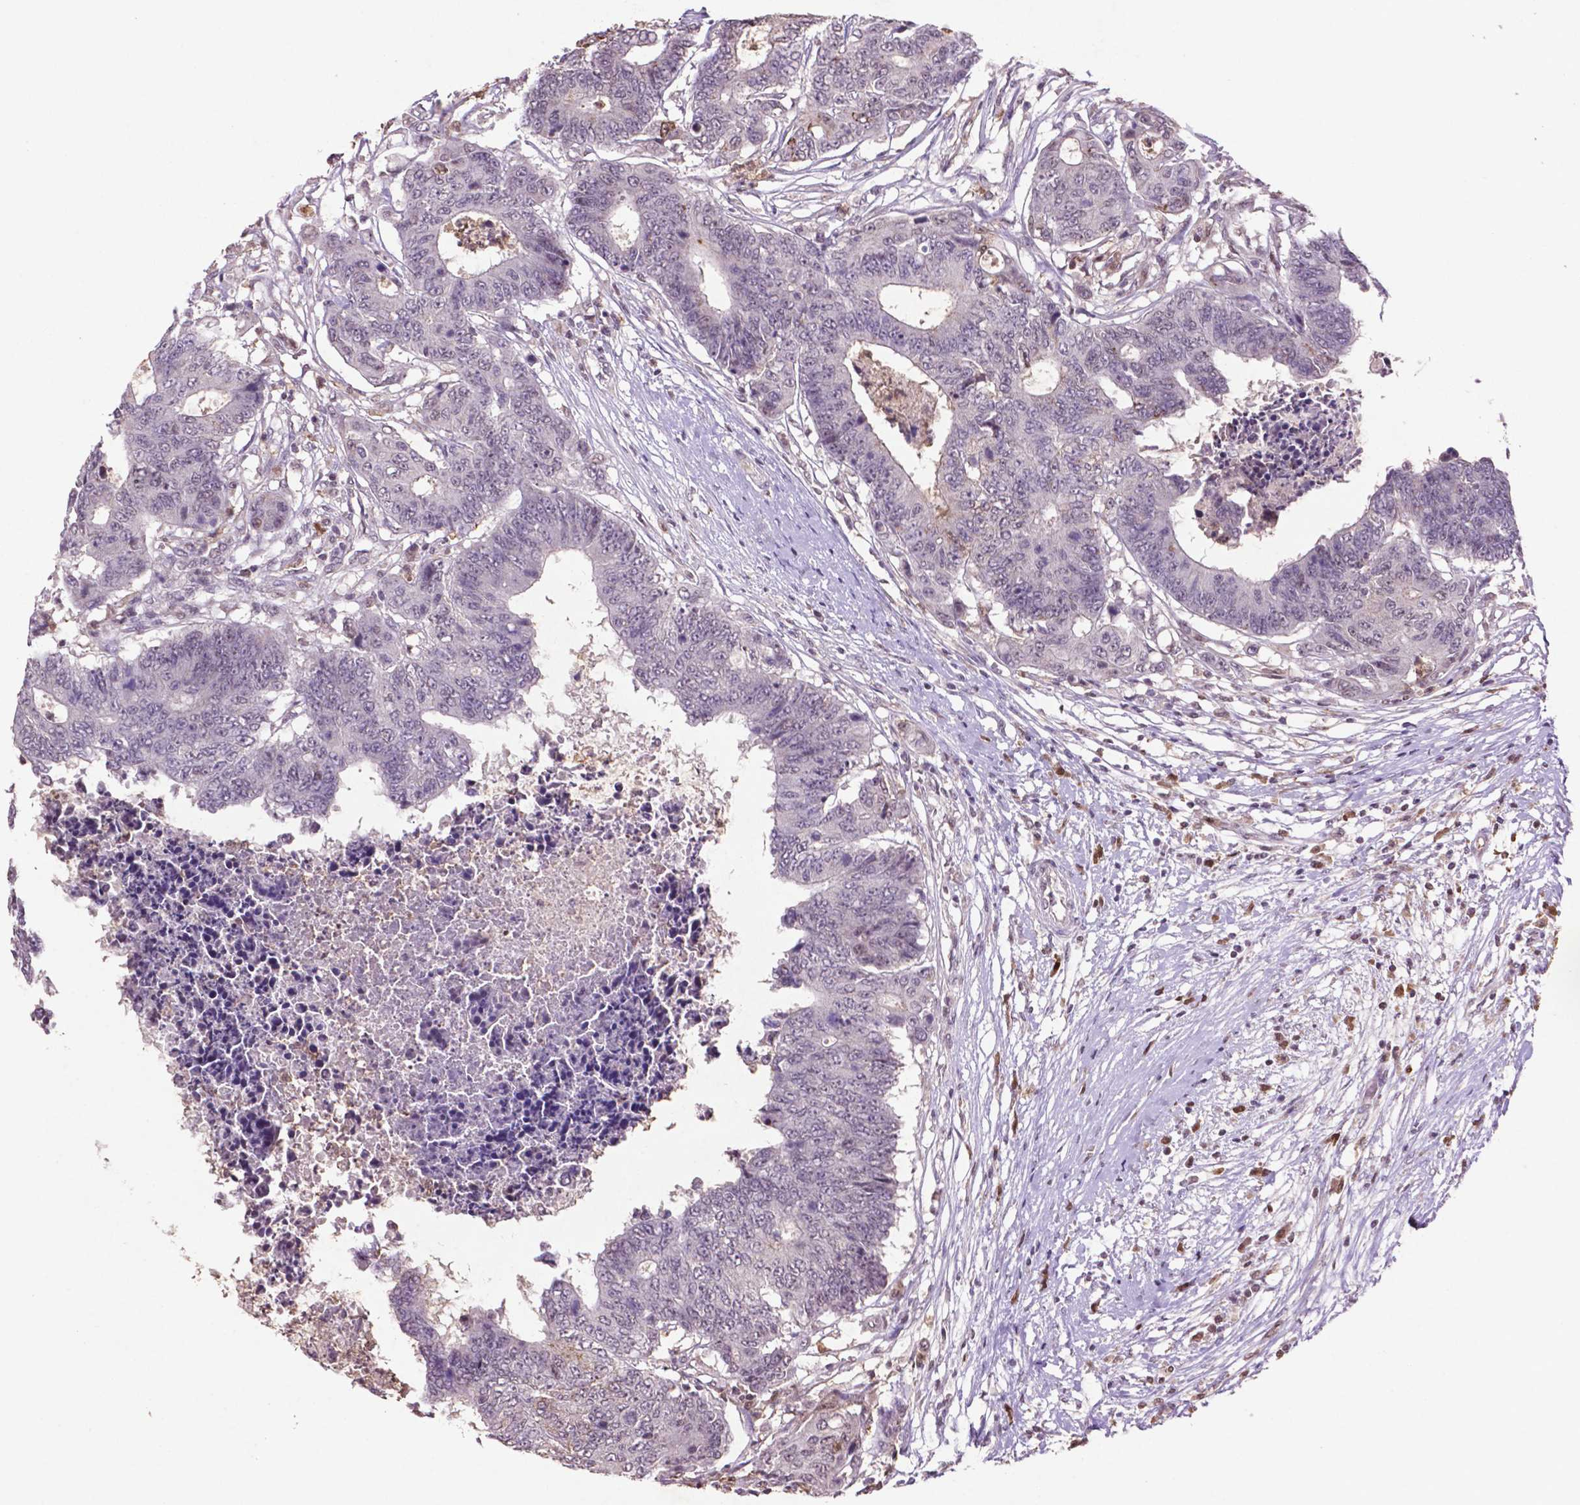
{"staining": {"intensity": "negative", "quantity": "none", "location": "none"}, "tissue": "colorectal cancer", "cell_type": "Tumor cells", "image_type": "cancer", "snomed": [{"axis": "morphology", "description": "Adenocarcinoma, NOS"}, {"axis": "topography", "description": "Colon"}], "caption": "Immunohistochemistry (IHC) photomicrograph of neoplastic tissue: colorectal adenocarcinoma stained with DAB displays no significant protein positivity in tumor cells. (DAB (3,3'-diaminobenzidine) immunohistochemistry, high magnification).", "gene": "GLRX", "patient": {"sex": "female", "age": 48}}